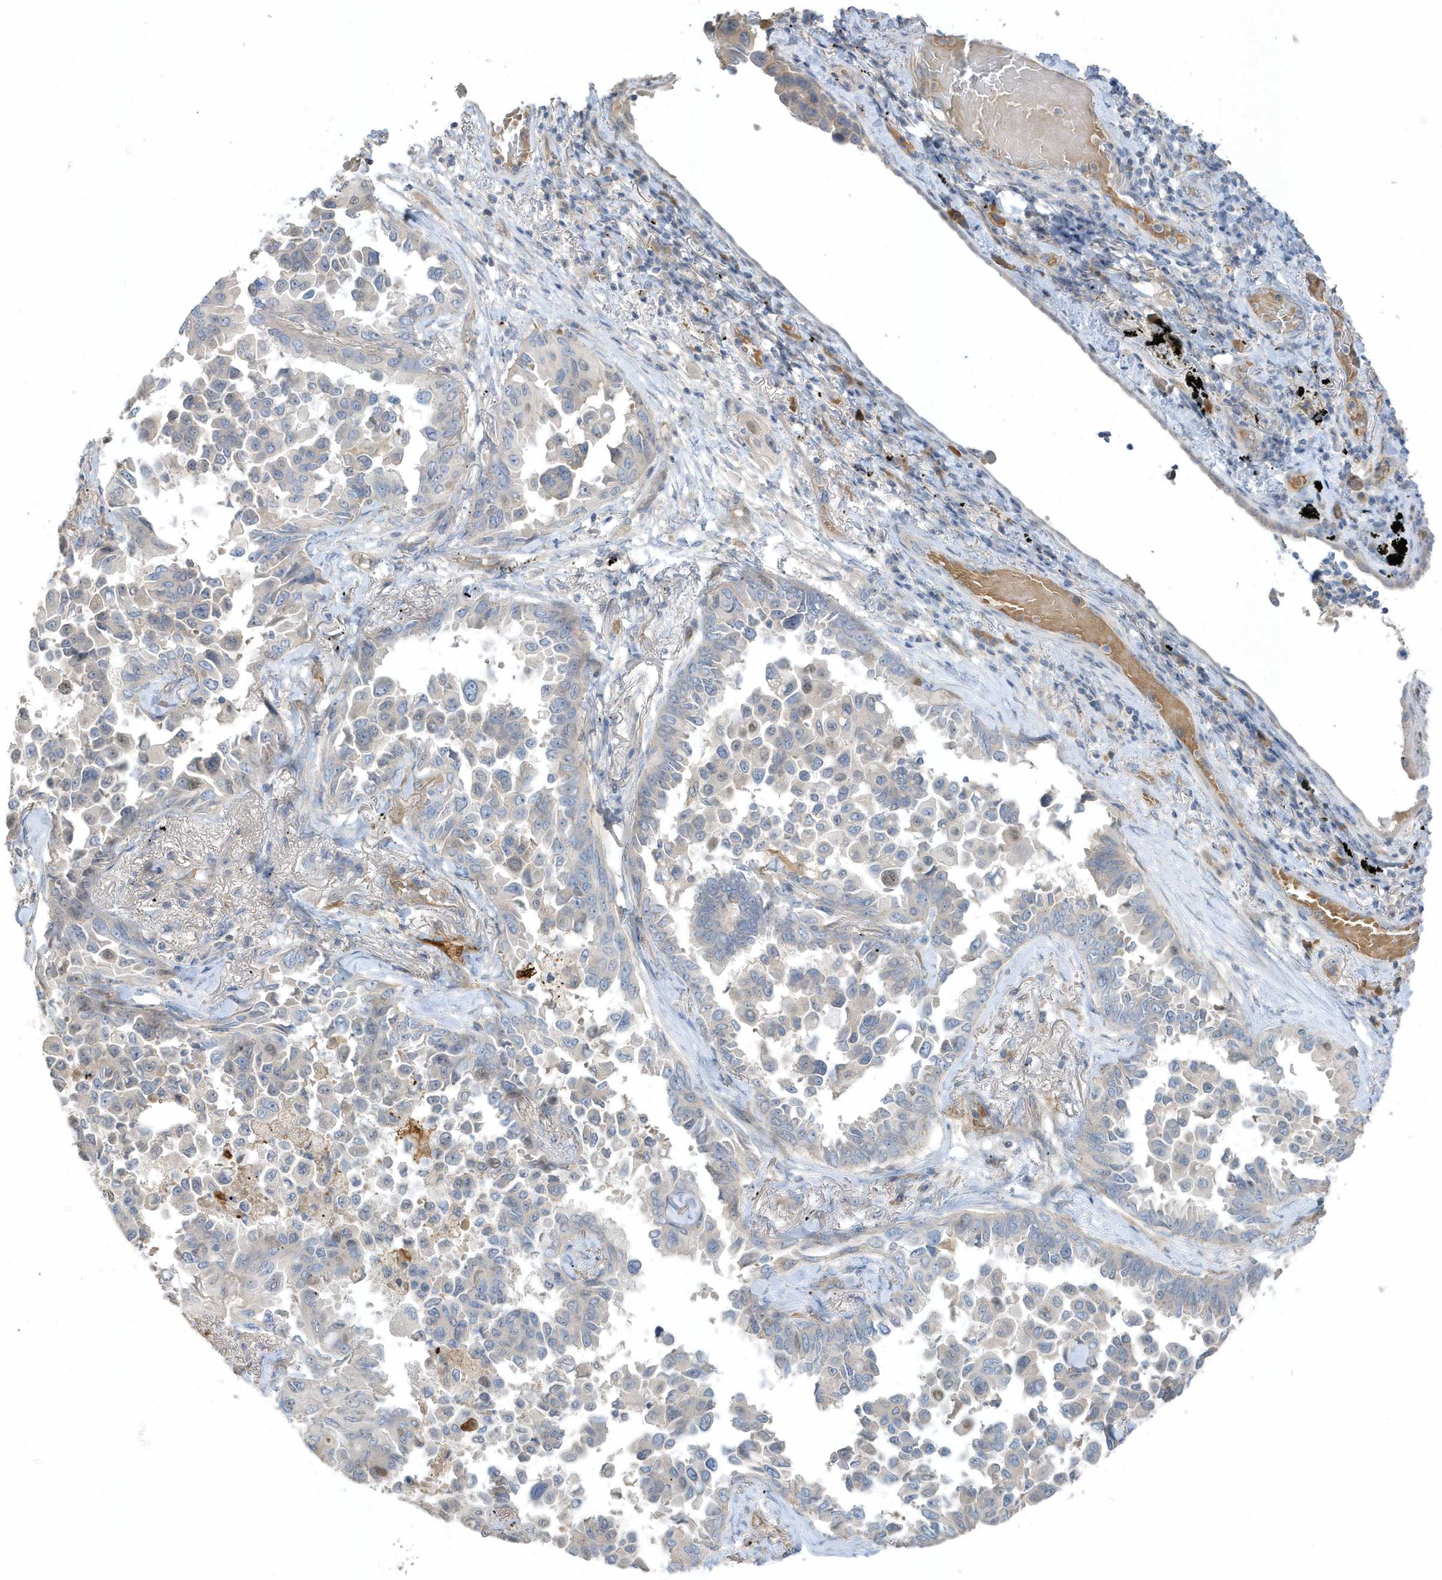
{"staining": {"intensity": "negative", "quantity": "none", "location": "none"}, "tissue": "lung cancer", "cell_type": "Tumor cells", "image_type": "cancer", "snomed": [{"axis": "morphology", "description": "Adenocarcinoma, NOS"}, {"axis": "topography", "description": "Lung"}], "caption": "High magnification brightfield microscopy of adenocarcinoma (lung) stained with DAB (3,3'-diaminobenzidine) (brown) and counterstained with hematoxylin (blue): tumor cells show no significant staining. The staining was performed using DAB (3,3'-diaminobenzidine) to visualize the protein expression in brown, while the nuclei were stained in blue with hematoxylin (Magnification: 20x).", "gene": "USP53", "patient": {"sex": "female", "age": 67}}